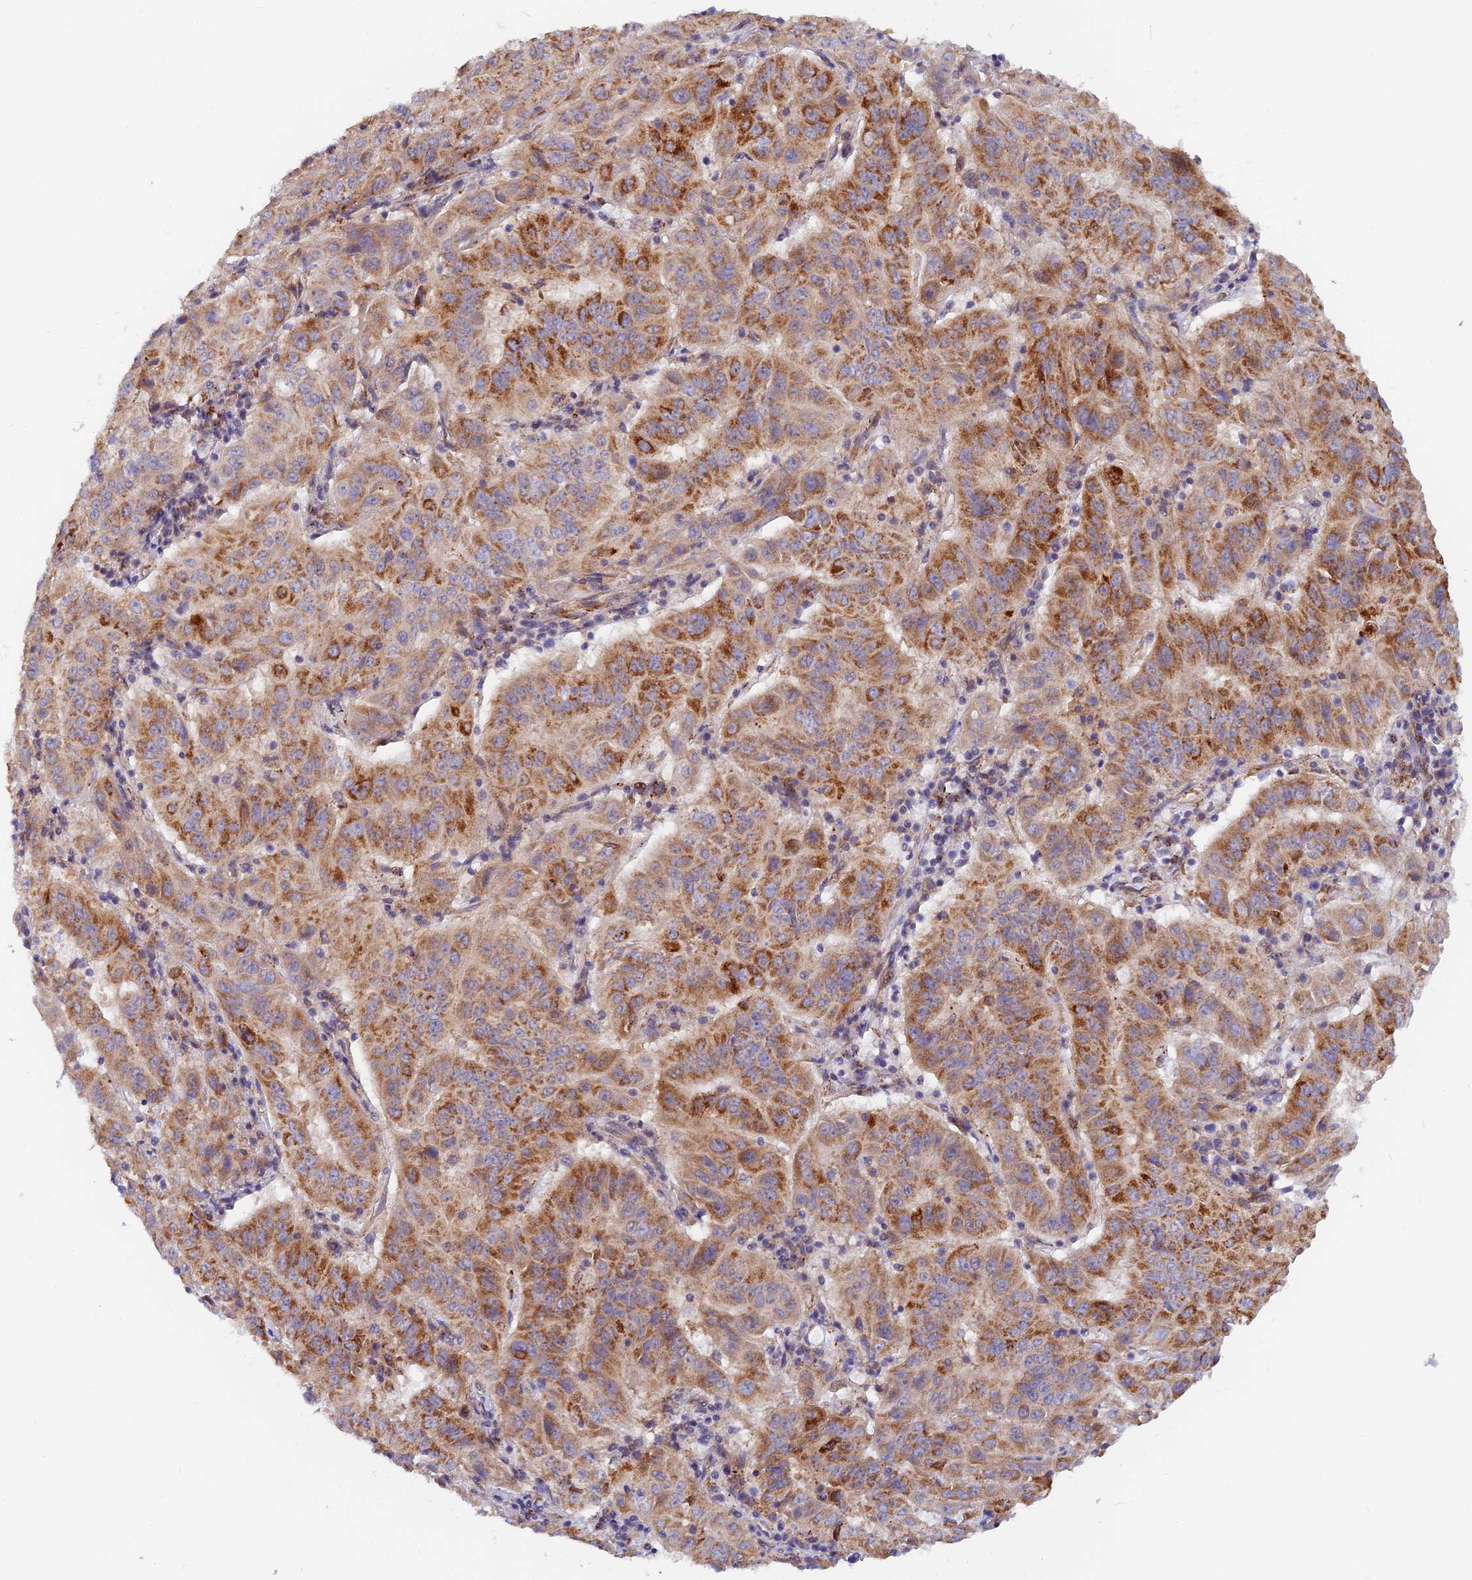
{"staining": {"intensity": "moderate", "quantity": ">75%", "location": "cytoplasmic/membranous"}, "tissue": "pancreatic cancer", "cell_type": "Tumor cells", "image_type": "cancer", "snomed": [{"axis": "morphology", "description": "Adenocarcinoma, NOS"}, {"axis": "topography", "description": "Pancreas"}], "caption": "Immunohistochemical staining of pancreatic adenocarcinoma exhibits moderate cytoplasmic/membranous protein expression in about >75% of tumor cells.", "gene": "VSTM2L", "patient": {"sex": "male", "age": 63}}